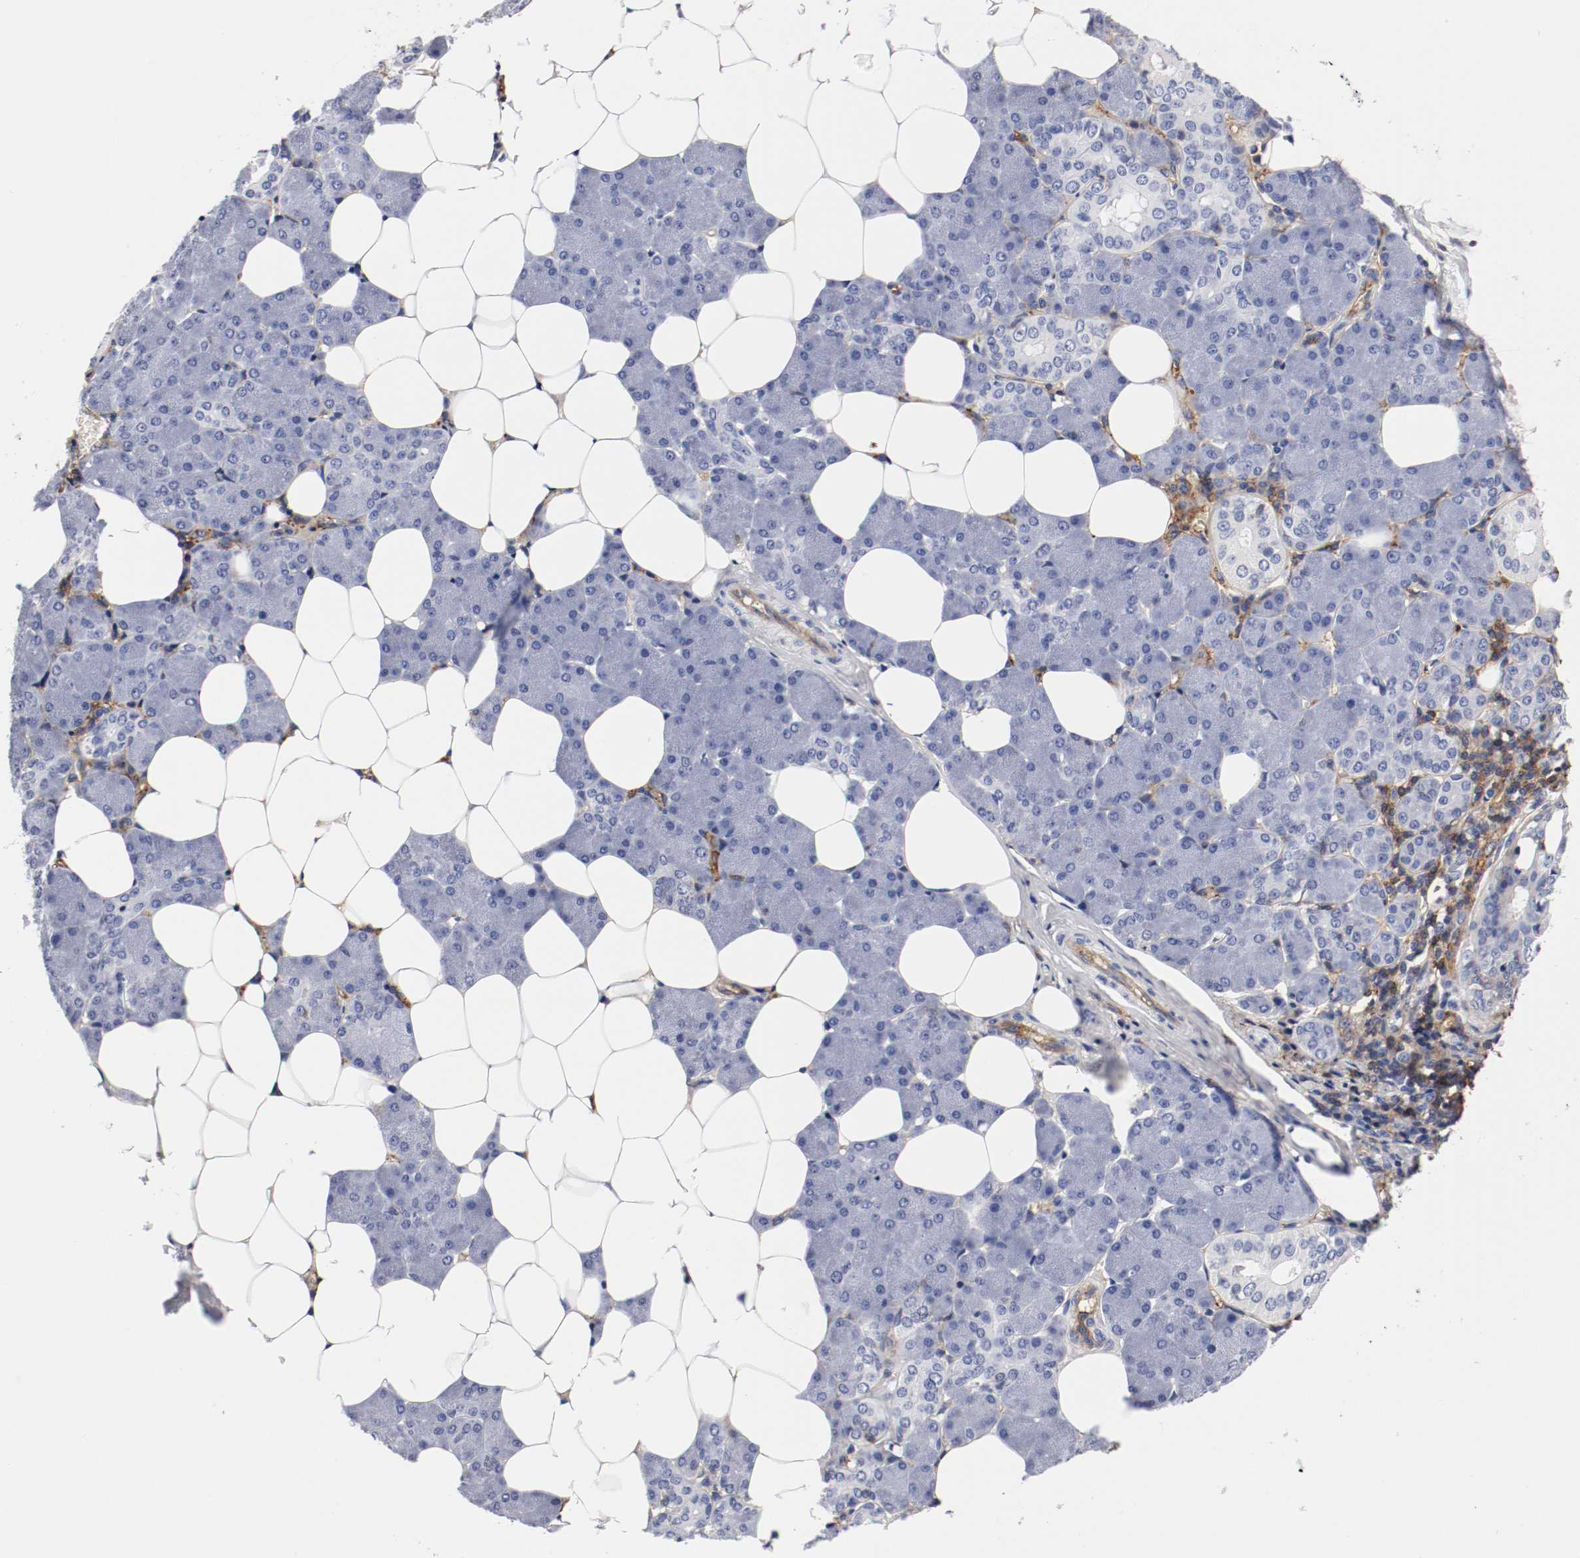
{"staining": {"intensity": "negative", "quantity": "none", "location": "none"}, "tissue": "salivary gland", "cell_type": "Glandular cells", "image_type": "normal", "snomed": [{"axis": "morphology", "description": "Normal tissue, NOS"}, {"axis": "morphology", "description": "Adenoma, NOS"}, {"axis": "topography", "description": "Salivary gland"}], "caption": "Salivary gland stained for a protein using IHC displays no positivity glandular cells.", "gene": "IFITM1", "patient": {"sex": "female", "age": 32}}